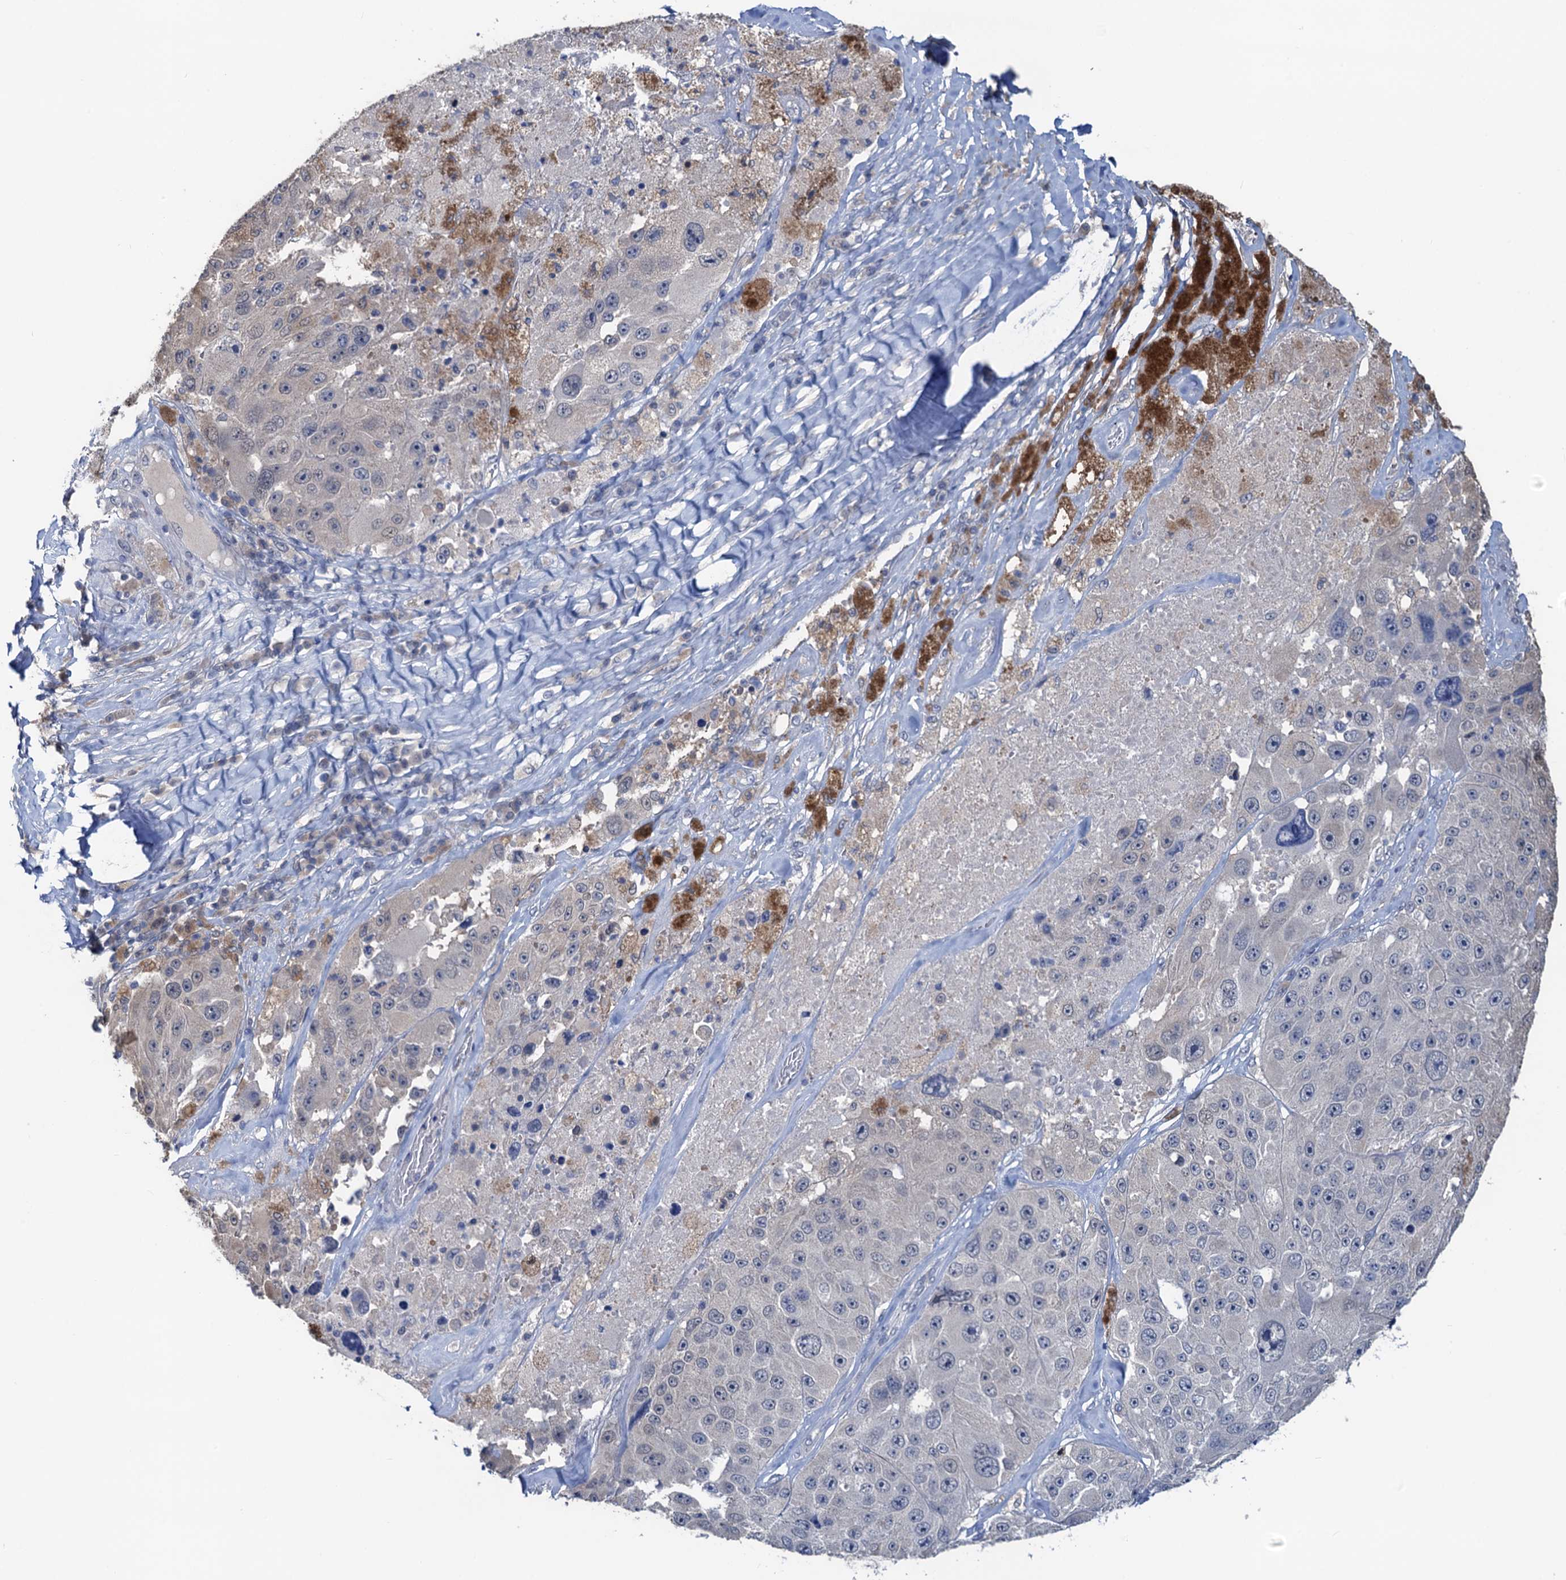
{"staining": {"intensity": "negative", "quantity": "none", "location": "none"}, "tissue": "melanoma", "cell_type": "Tumor cells", "image_type": "cancer", "snomed": [{"axis": "morphology", "description": "Malignant melanoma, Metastatic site"}, {"axis": "topography", "description": "Lymph node"}], "caption": "The immunohistochemistry photomicrograph has no significant staining in tumor cells of melanoma tissue.", "gene": "RTKN2", "patient": {"sex": "male", "age": 62}}